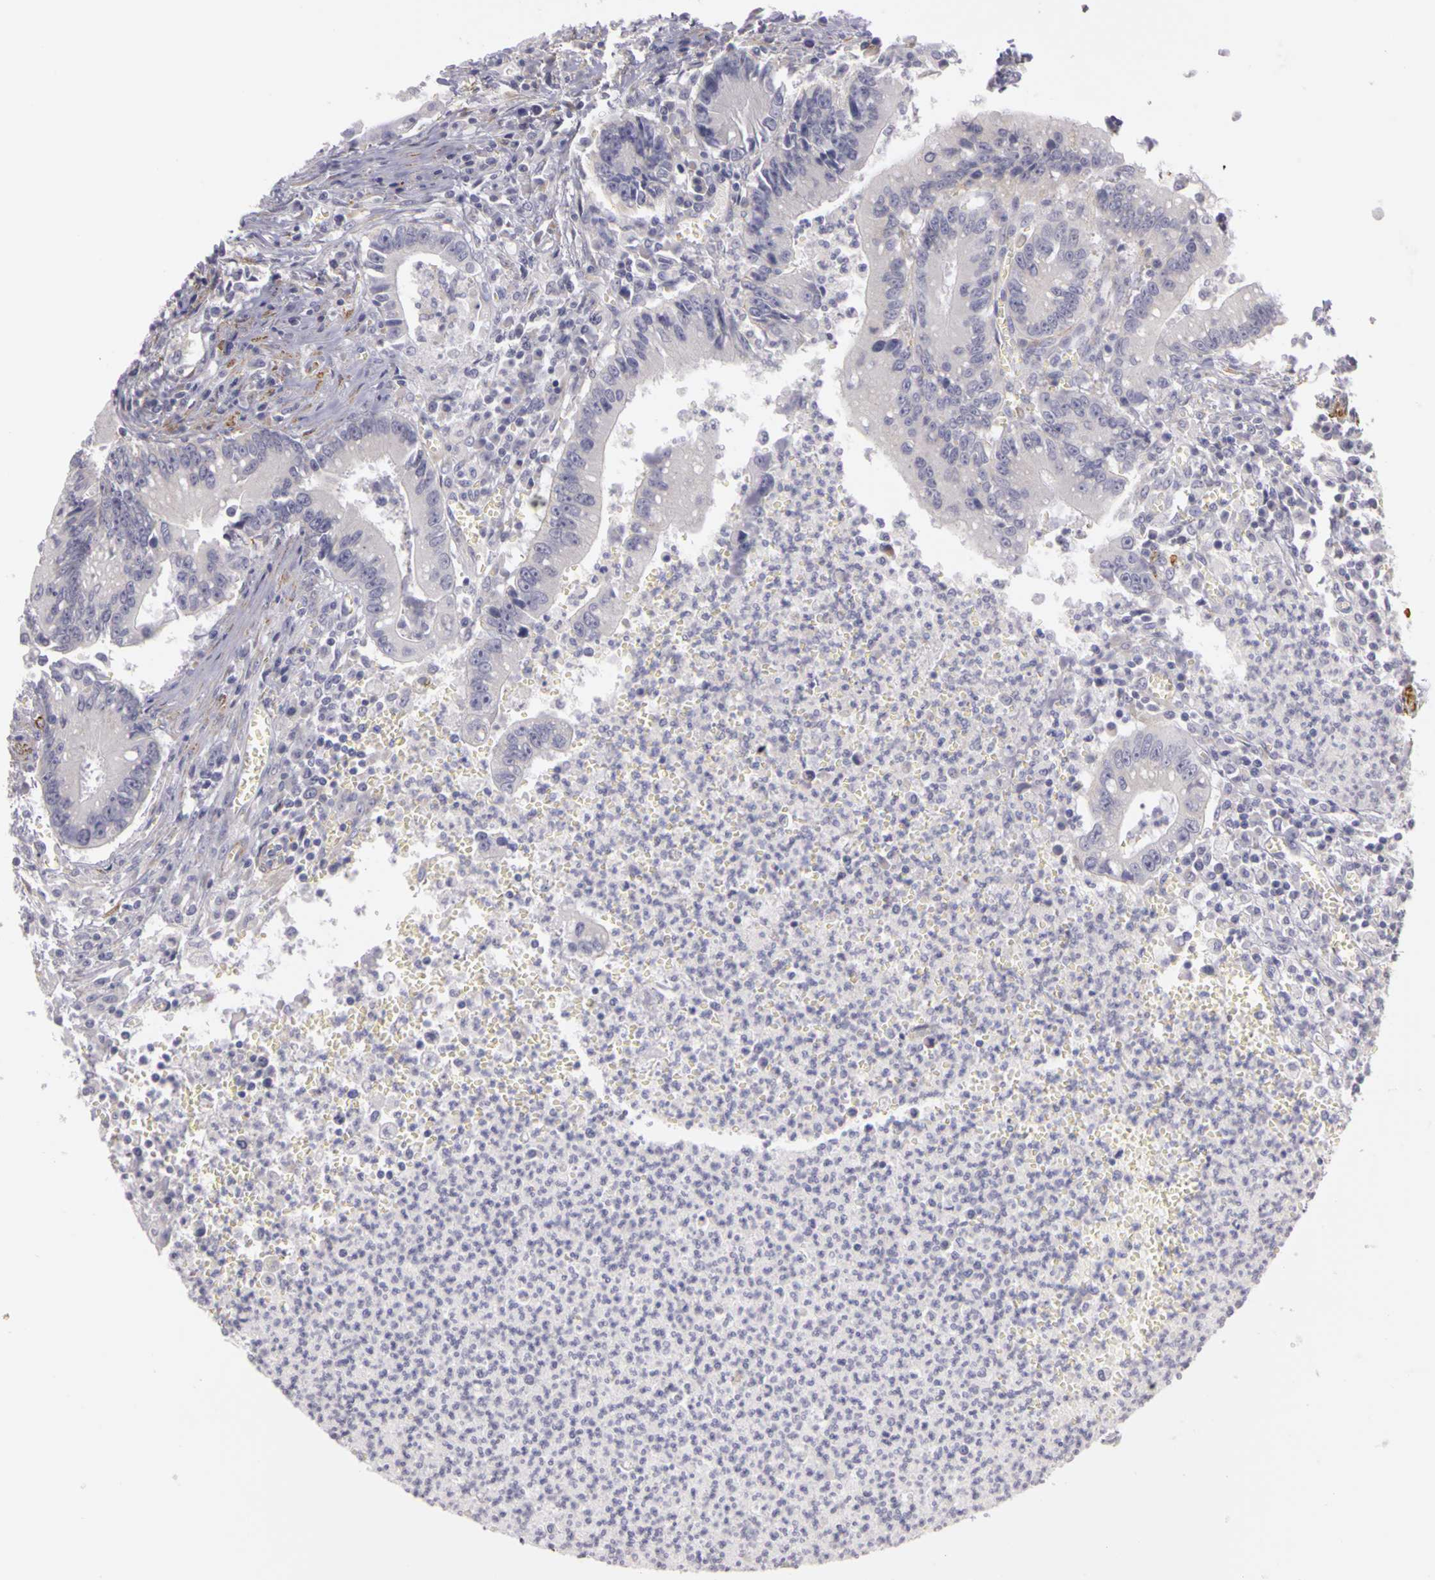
{"staining": {"intensity": "negative", "quantity": "none", "location": "none"}, "tissue": "colorectal cancer", "cell_type": "Tumor cells", "image_type": "cancer", "snomed": [{"axis": "morphology", "description": "Adenocarcinoma, NOS"}, {"axis": "topography", "description": "Rectum"}], "caption": "Colorectal cancer (adenocarcinoma) was stained to show a protein in brown. There is no significant staining in tumor cells. Brightfield microscopy of IHC stained with DAB (brown) and hematoxylin (blue), captured at high magnification.", "gene": "CNTN2", "patient": {"sex": "female", "age": 81}}